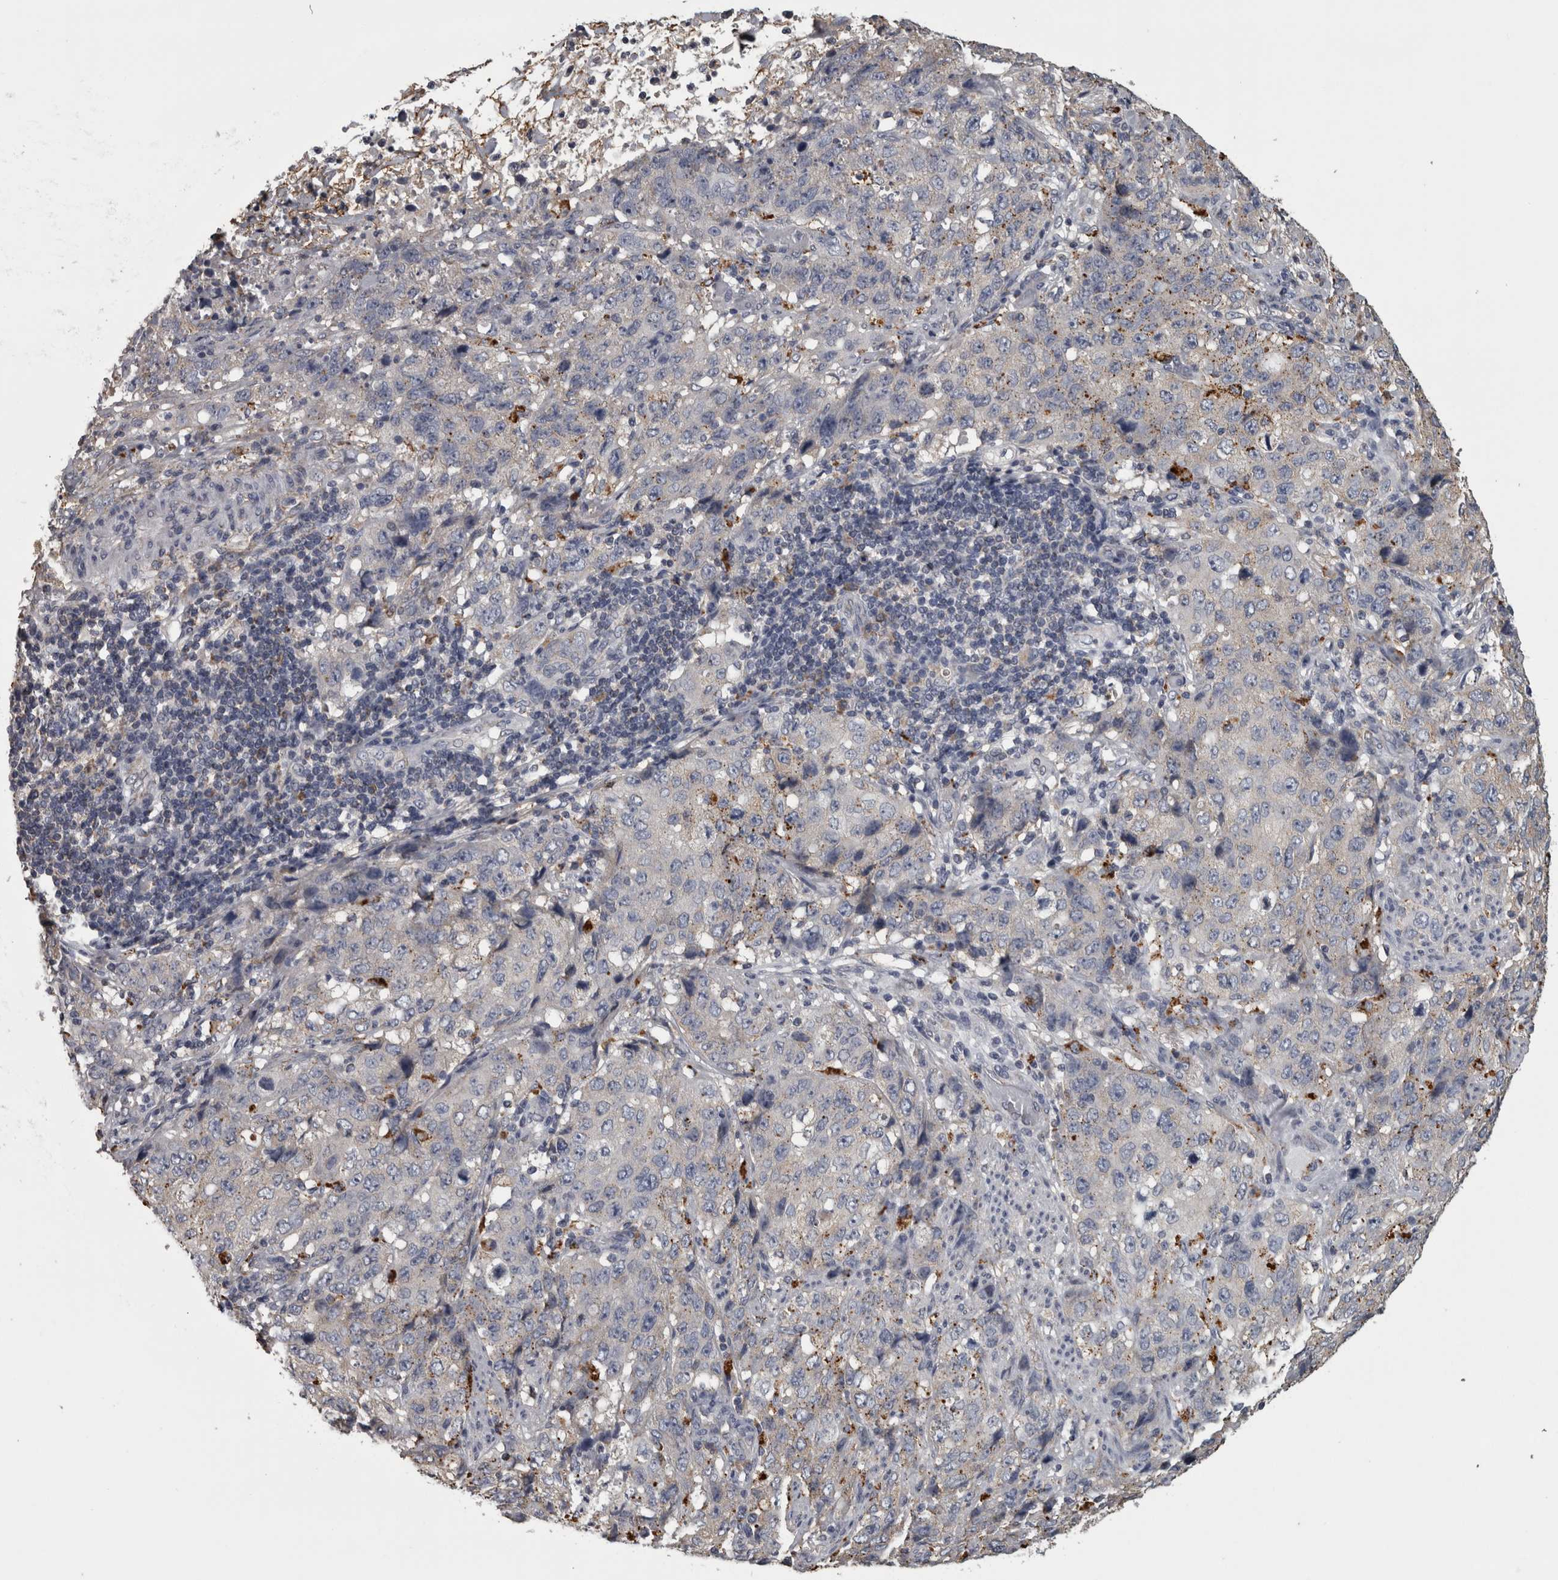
{"staining": {"intensity": "negative", "quantity": "none", "location": "none"}, "tissue": "stomach cancer", "cell_type": "Tumor cells", "image_type": "cancer", "snomed": [{"axis": "morphology", "description": "Adenocarcinoma, NOS"}, {"axis": "topography", "description": "Stomach"}], "caption": "Image shows no significant protein staining in tumor cells of stomach cancer.", "gene": "FRK", "patient": {"sex": "male", "age": 48}}